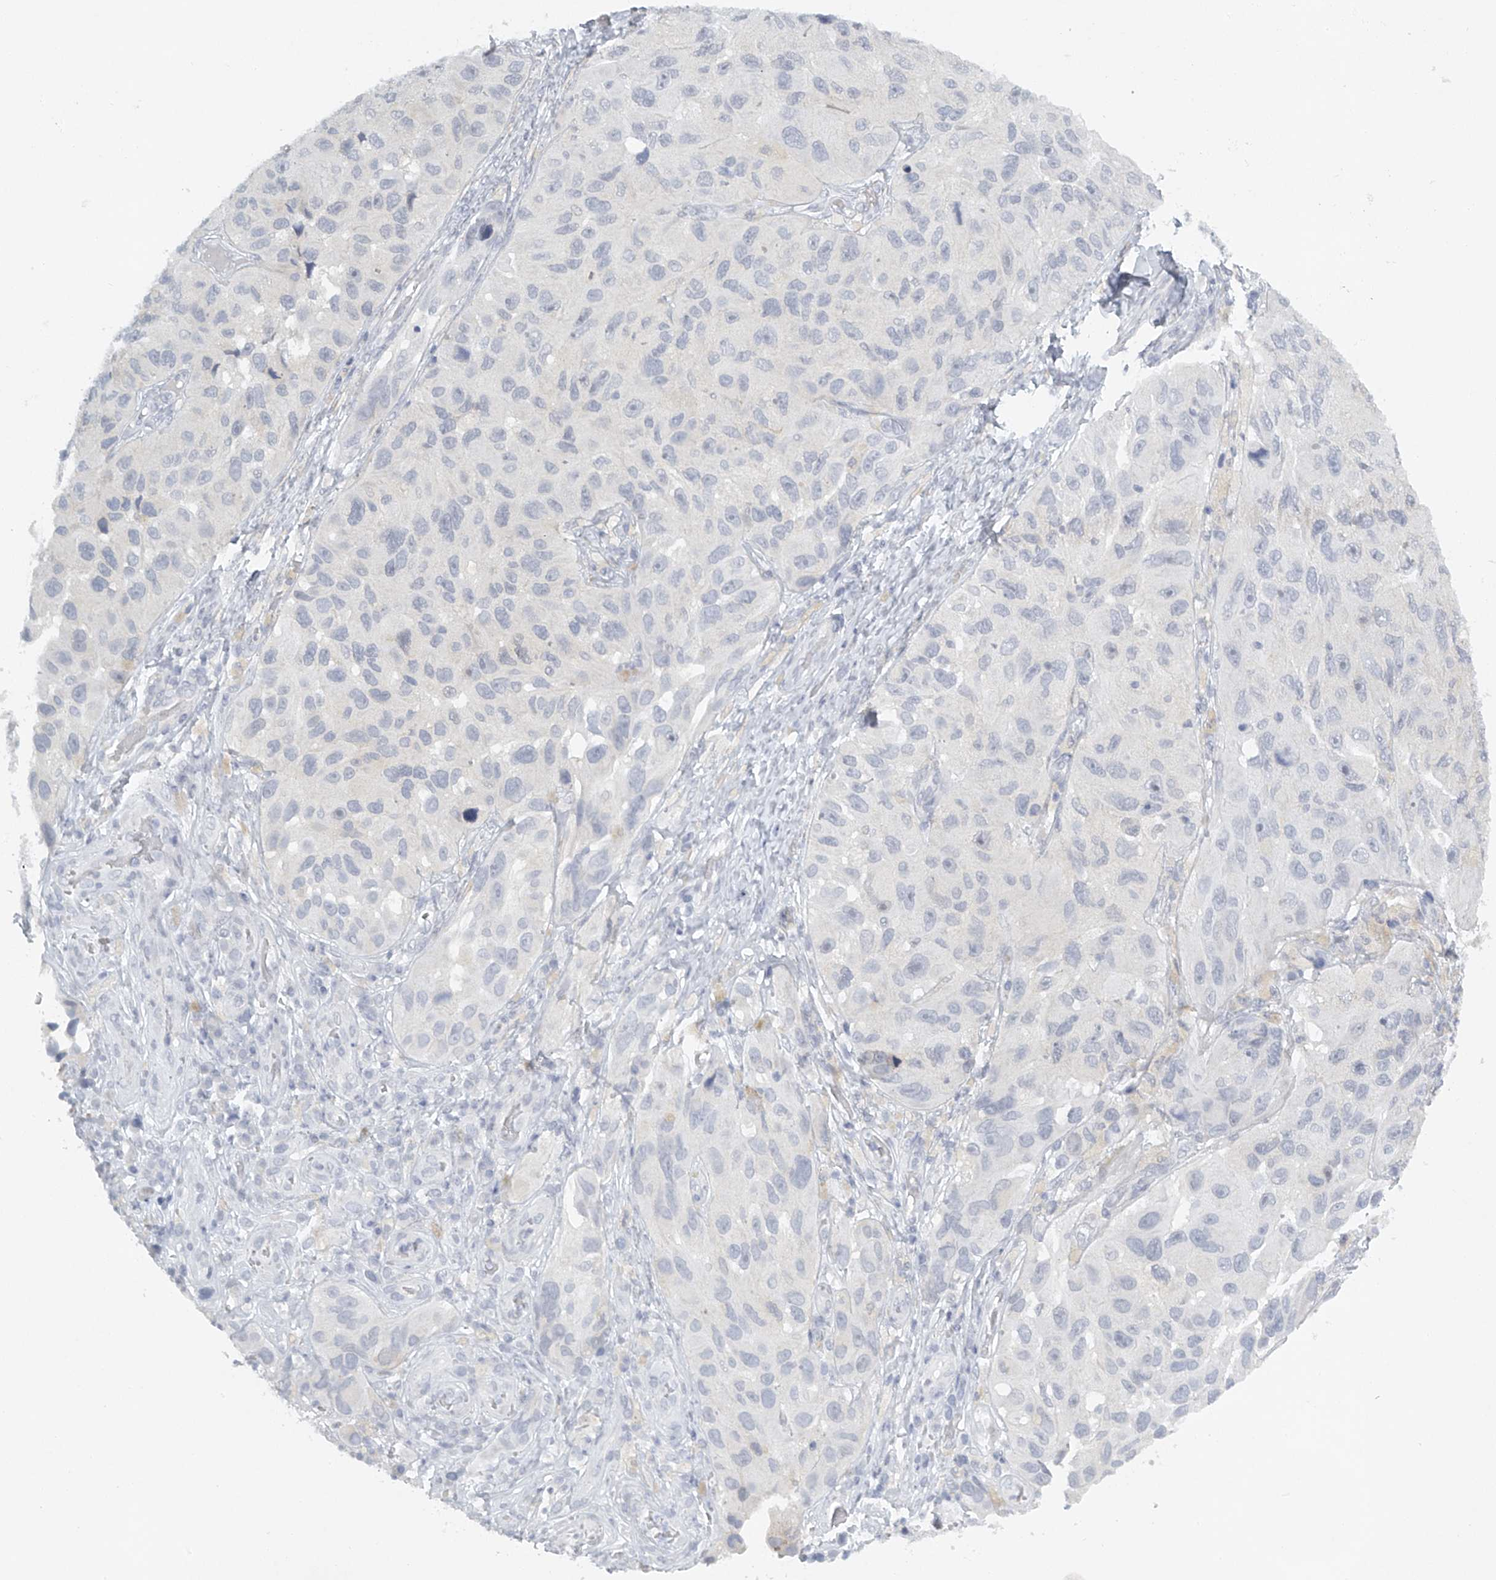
{"staining": {"intensity": "negative", "quantity": "none", "location": "none"}, "tissue": "melanoma", "cell_type": "Tumor cells", "image_type": "cancer", "snomed": [{"axis": "morphology", "description": "Malignant melanoma, NOS"}, {"axis": "topography", "description": "Skin"}], "caption": "Micrograph shows no significant protein expression in tumor cells of malignant melanoma.", "gene": "FAT2", "patient": {"sex": "female", "age": 73}}